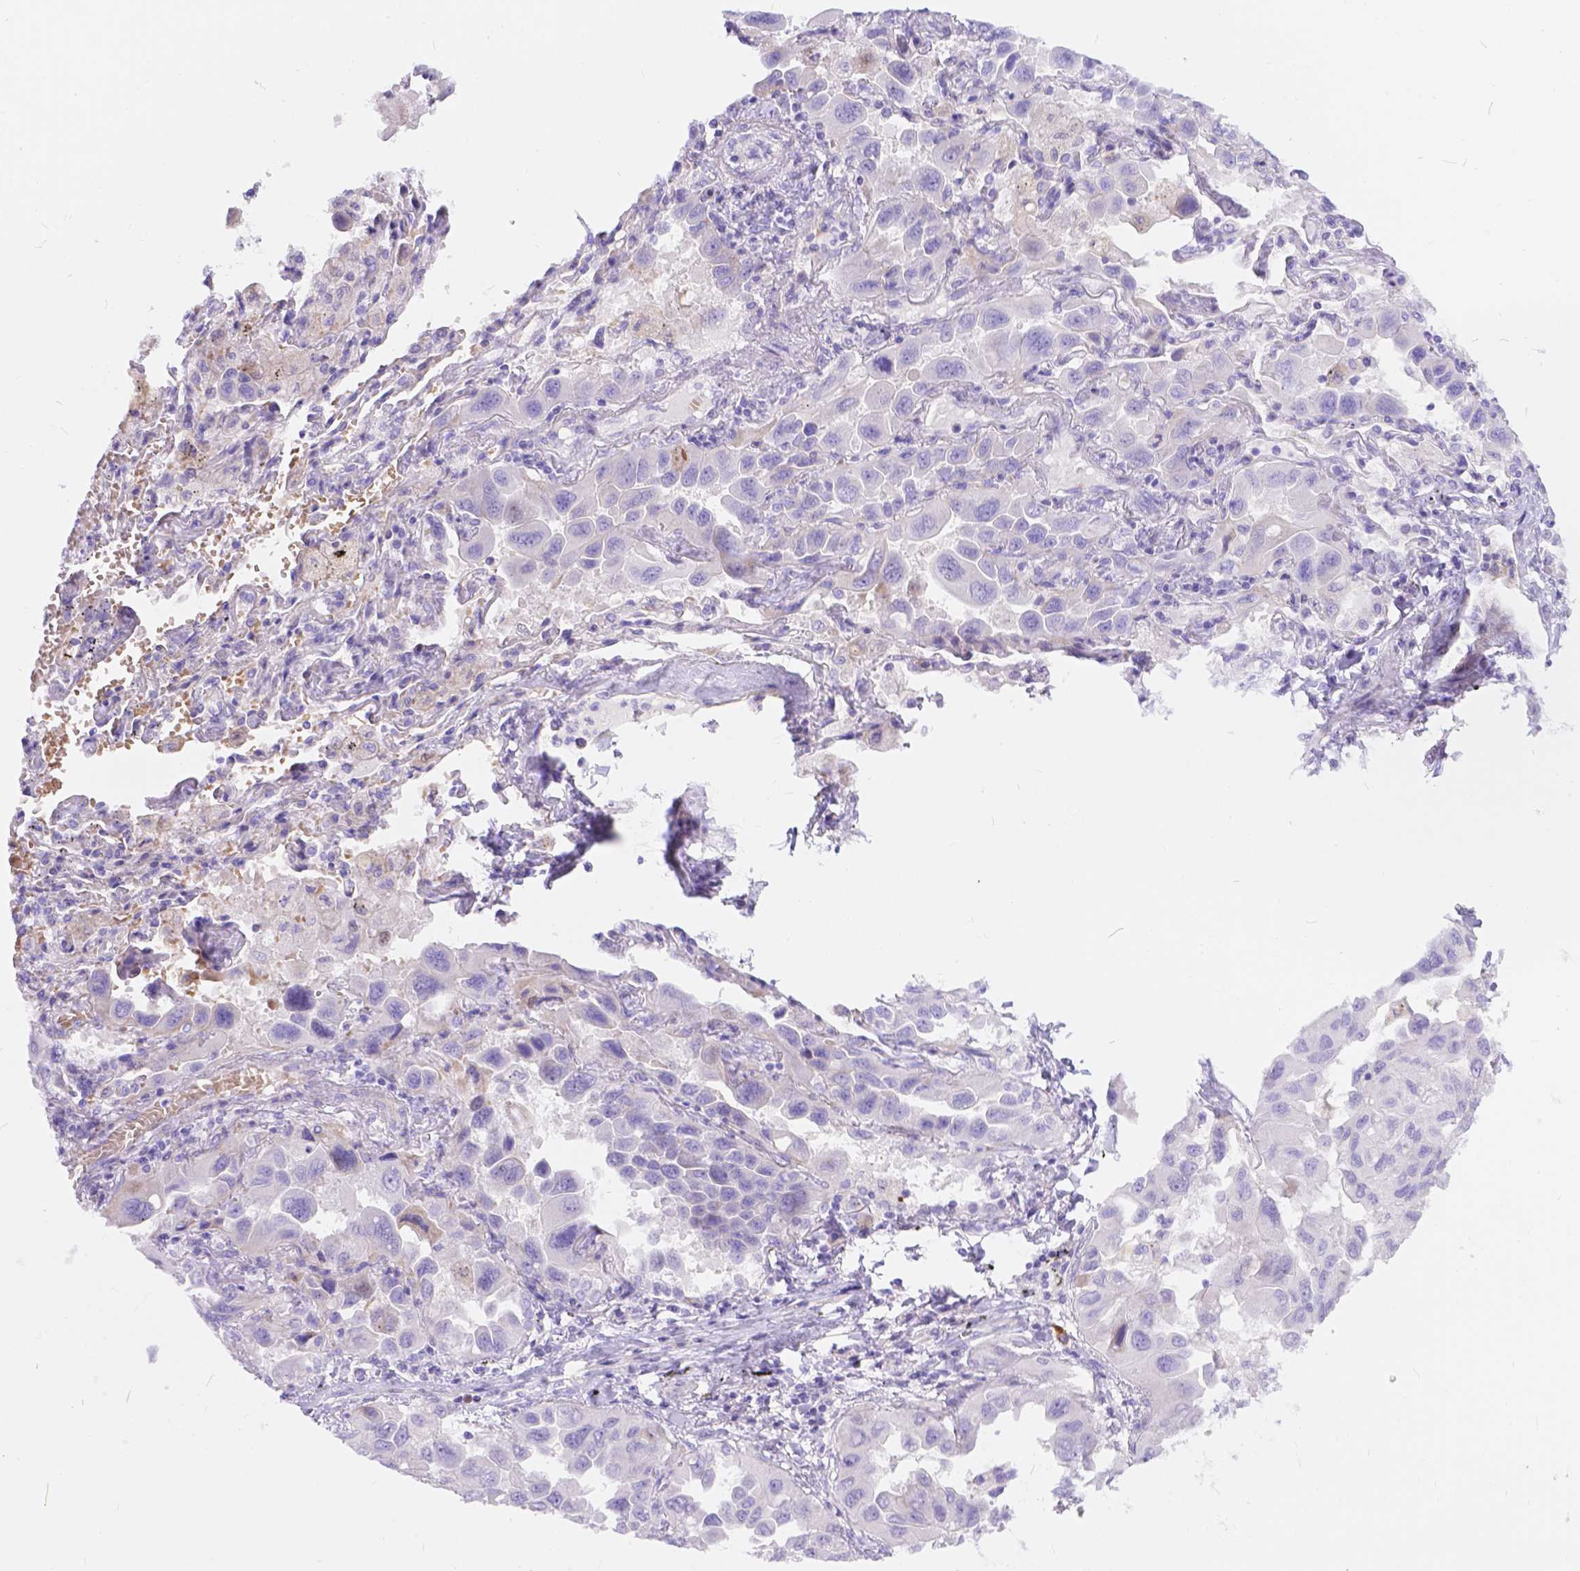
{"staining": {"intensity": "negative", "quantity": "none", "location": "none"}, "tissue": "lung cancer", "cell_type": "Tumor cells", "image_type": "cancer", "snomed": [{"axis": "morphology", "description": "Adenocarcinoma, NOS"}, {"axis": "topography", "description": "Lung"}], "caption": "Immunohistochemistry (IHC) image of lung adenocarcinoma stained for a protein (brown), which demonstrates no staining in tumor cells.", "gene": "KLHL10", "patient": {"sex": "male", "age": 64}}